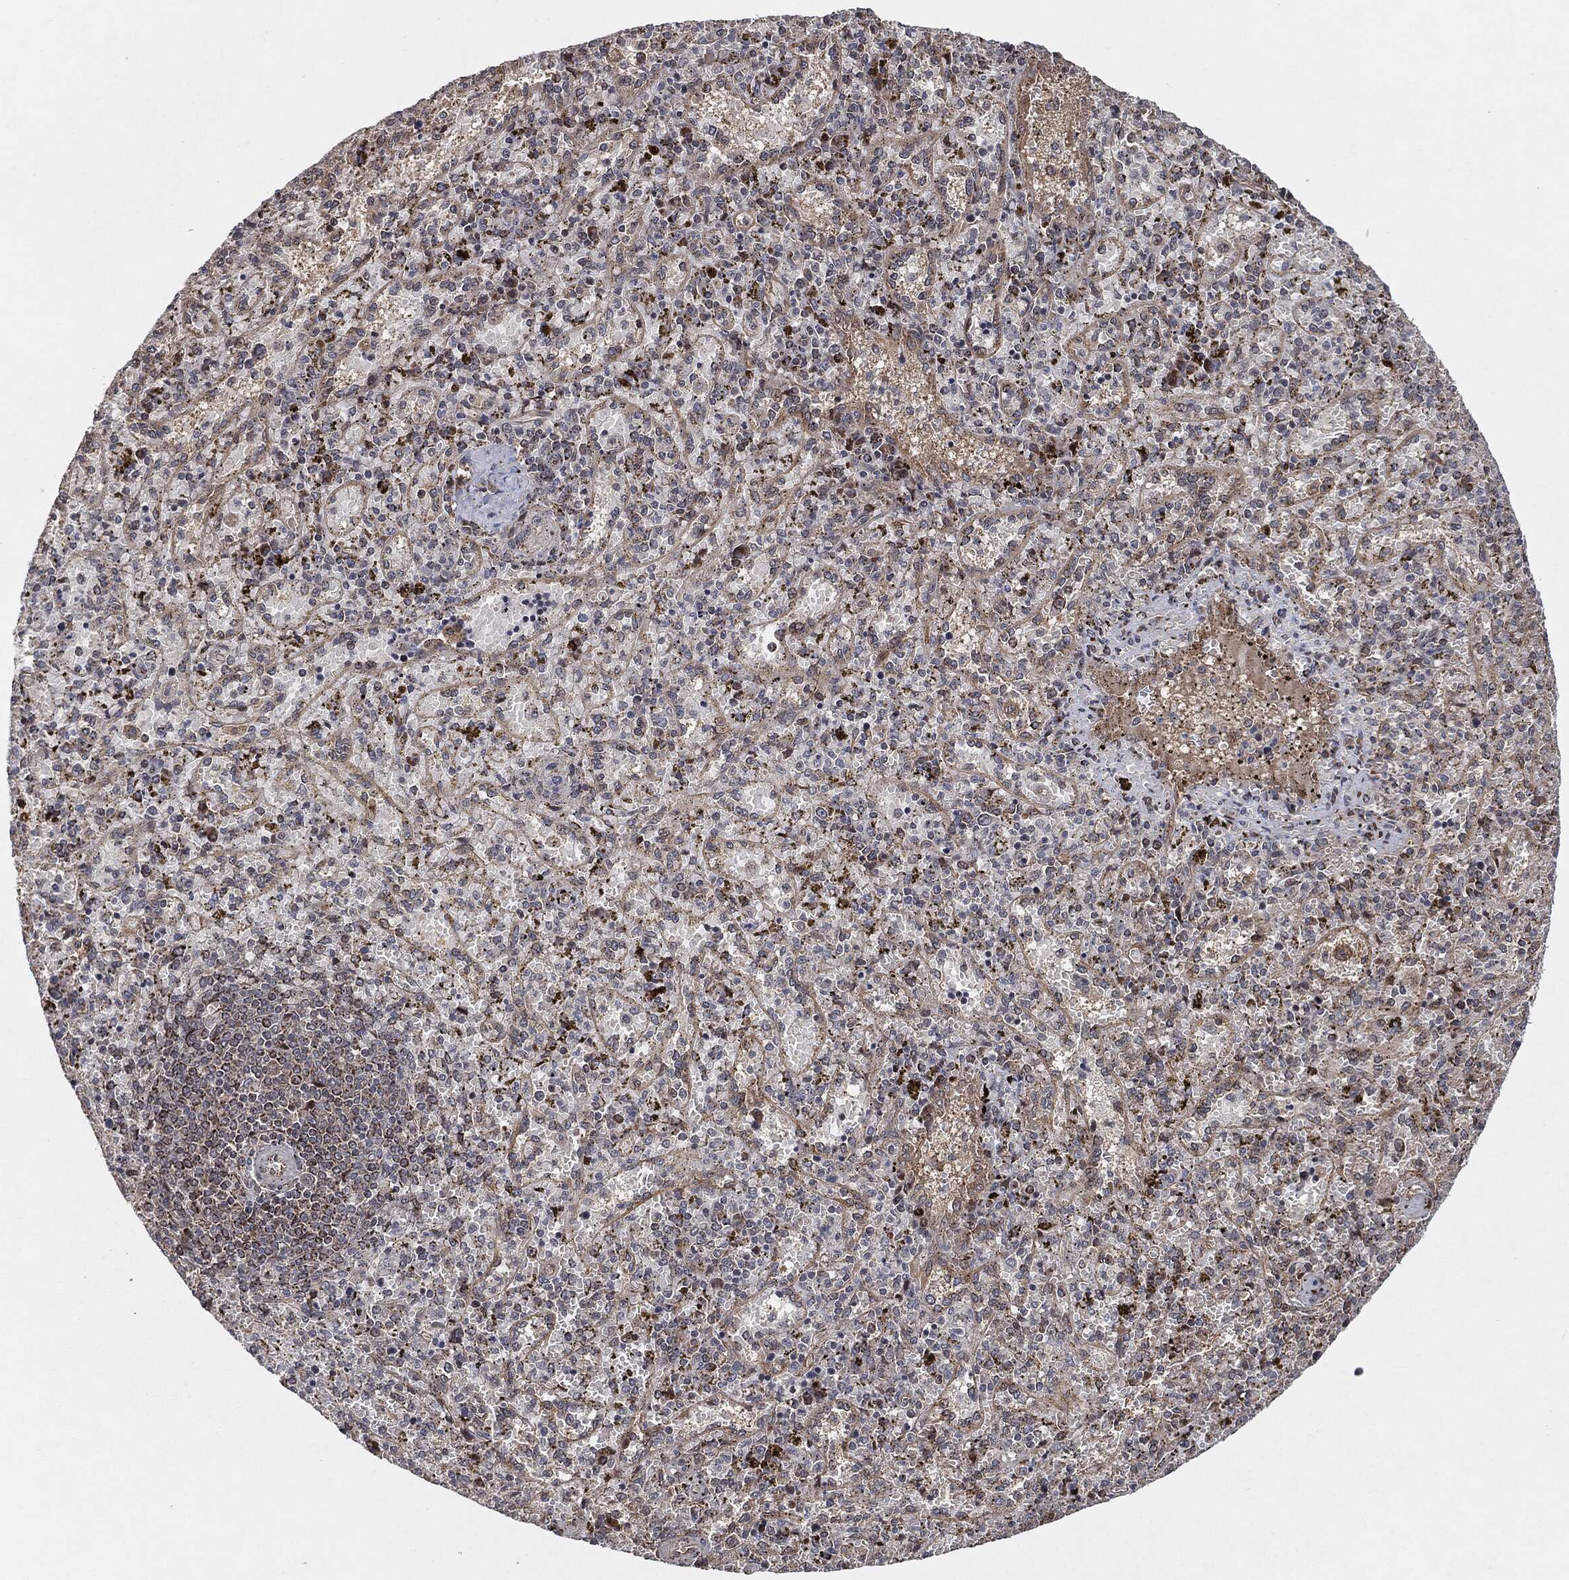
{"staining": {"intensity": "negative", "quantity": "none", "location": "none"}, "tissue": "spleen", "cell_type": "Cells in red pulp", "image_type": "normal", "snomed": [{"axis": "morphology", "description": "Normal tissue, NOS"}, {"axis": "topography", "description": "Spleen"}], "caption": "DAB immunohistochemical staining of benign human spleen exhibits no significant expression in cells in red pulp.", "gene": "BCAR1", "patient": {"sex": "female", "age": 50}}